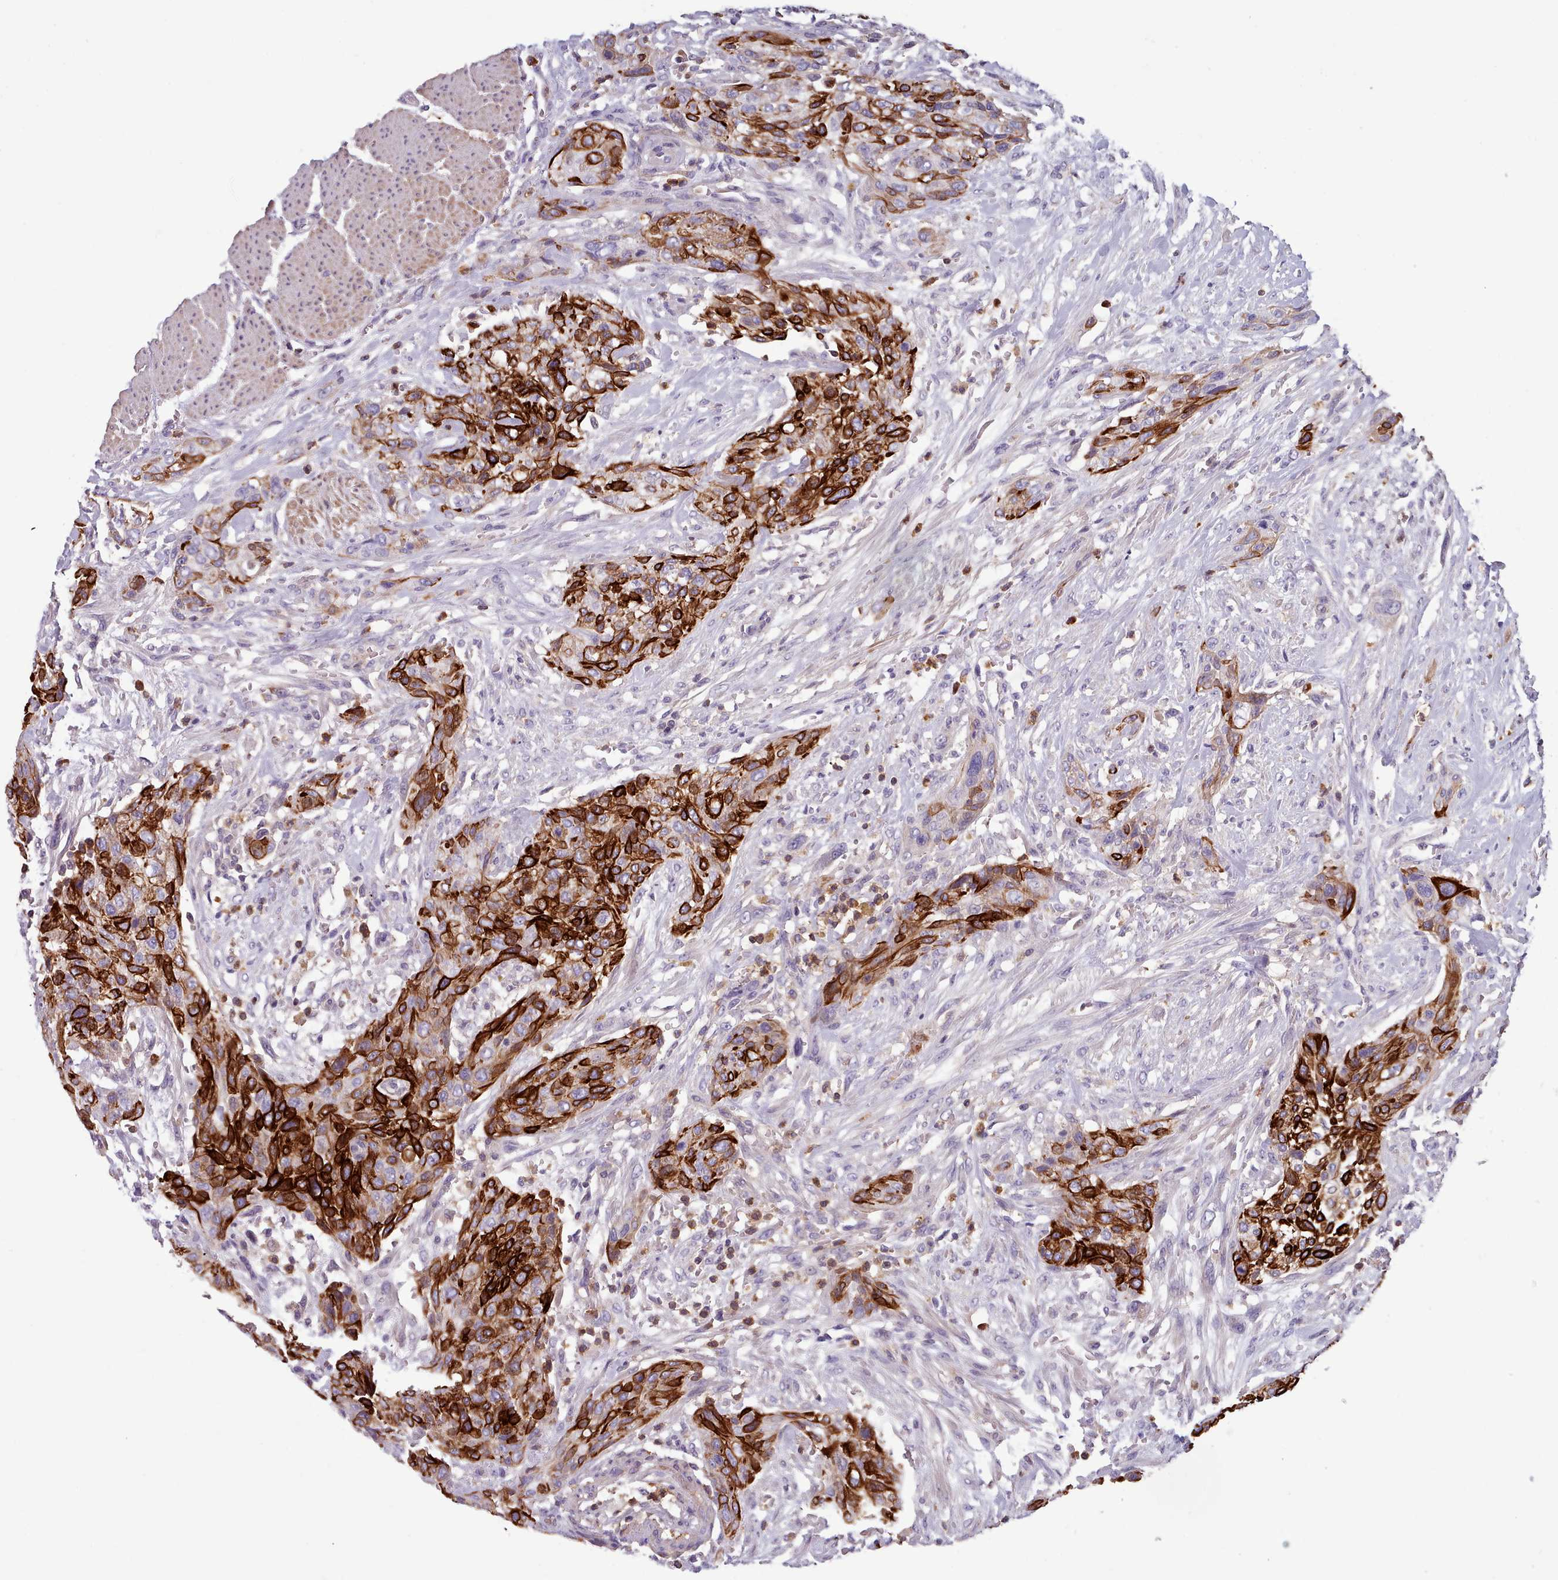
{"staining": {"intensity": "strong", "quantity": ">75%", "location": "cytoplasmic/membranous"}, "tissue": "urothelial cancer", "cell_type": "Tumor cells", "image_type": "cancer", "snomed": [{"axis": "morphology", "description": "Urothelial carcinoma, High grade"}, {"axis": "topography", "description": "Urinary bladder"}], "caption": "High-grade urothelial carcinoma tissue exhibits strong cytoplasmic/membranous staining in about >75% of tumor cells", "gene": "RAC2", "patient": {"sex": "male", "age": 35}}